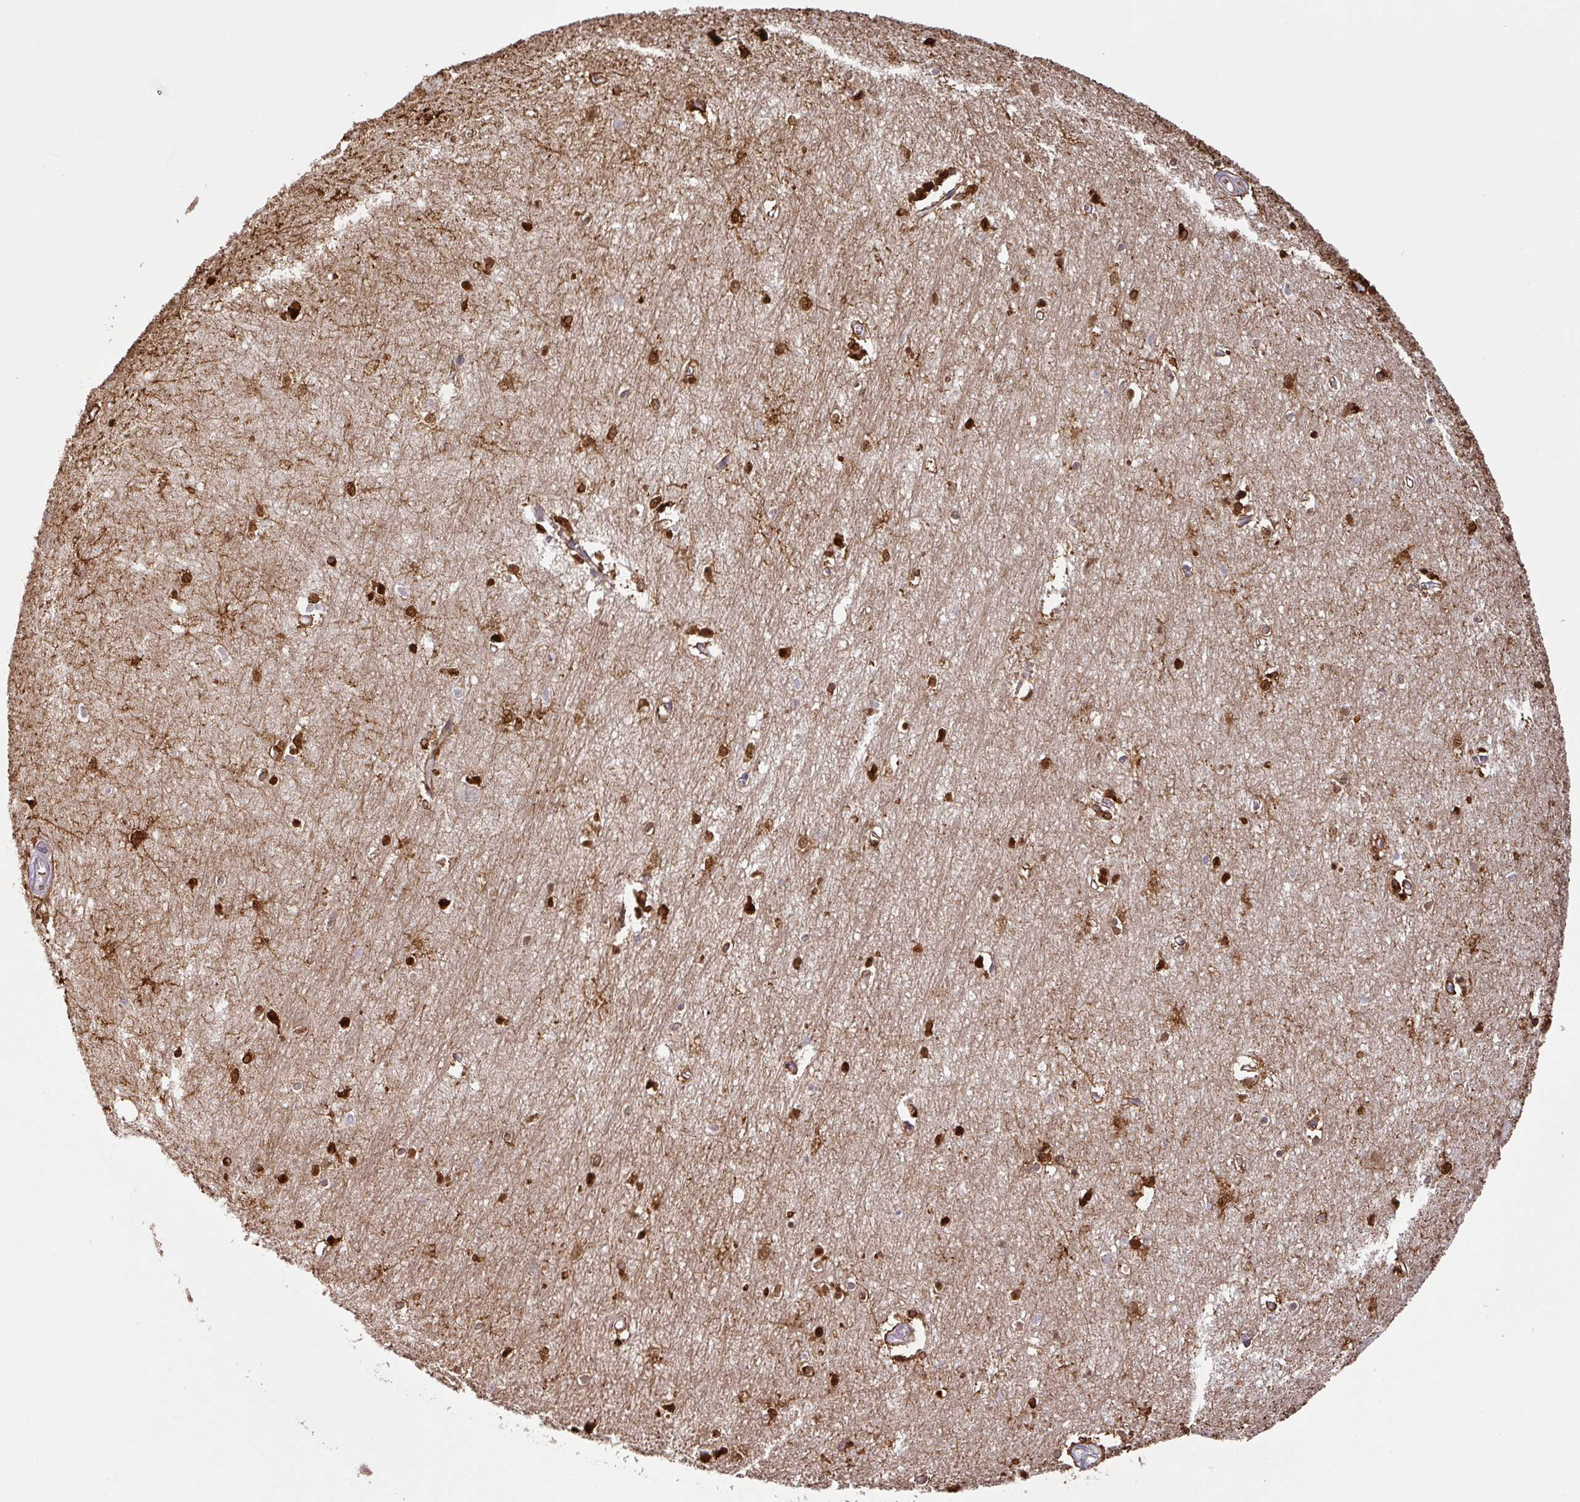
{"staining": {"intensity": "strong", "quantity": "25%-75%", "location": "cytoplasmic/membranous,nuclear"}, "tissue": "hippocampus", "cell_type": "Glial cells", "image_type": "normal", "snomed": [{"axis": "morphology", "description": "Normal tissue, NOS"}, {"axis": "topography", "description": "Hippocampus"}], "caption": "DAB immunohistochemical staining of normal human hippocampus displays strong cytoplasmic/membranous,nuclear protein expression in approximately 25%-75% of glial cells.", "gene": "GCNT7", "patient": {"sex": "female", "age": 64}}